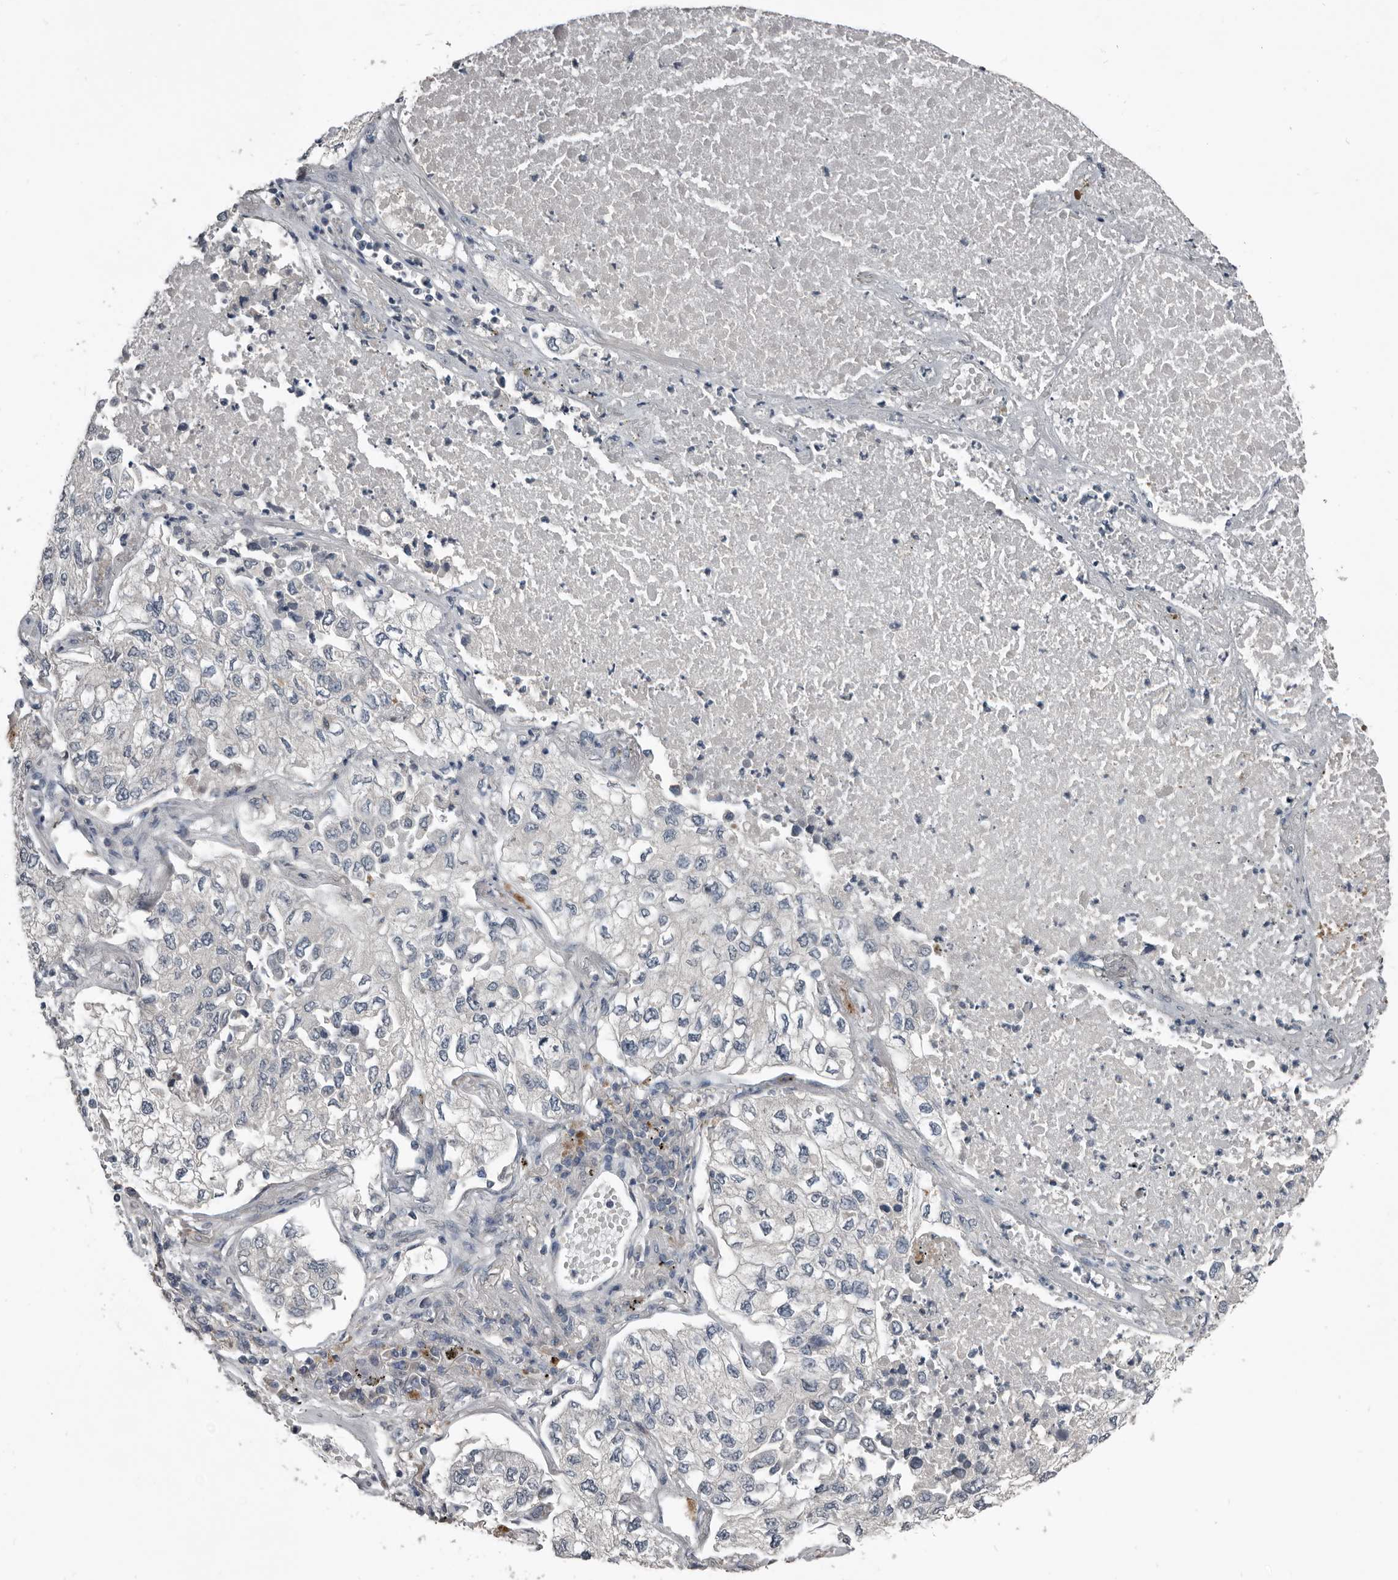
{"staining": {"intensity": "negative", "quantity": "none", "location": "none"}, "tissue": "lung cancer", "cell_type": "Tumor cells", "image_type": "cancer", "snomed": [{"axis": "morphology", "description": "Adenocarcinoma, NOS"}, {"axis": "topography", "description": "Lung"}], "caption": "High power microscopy photomicrograph of an immunohistochemistry histopathology image of lung adenocarcinoma, revealing no significant expression in tumor cells. Nuclei are stained in blue.", "gene": "C1orf216", "patient": {"sex": "male", "age": 63}}